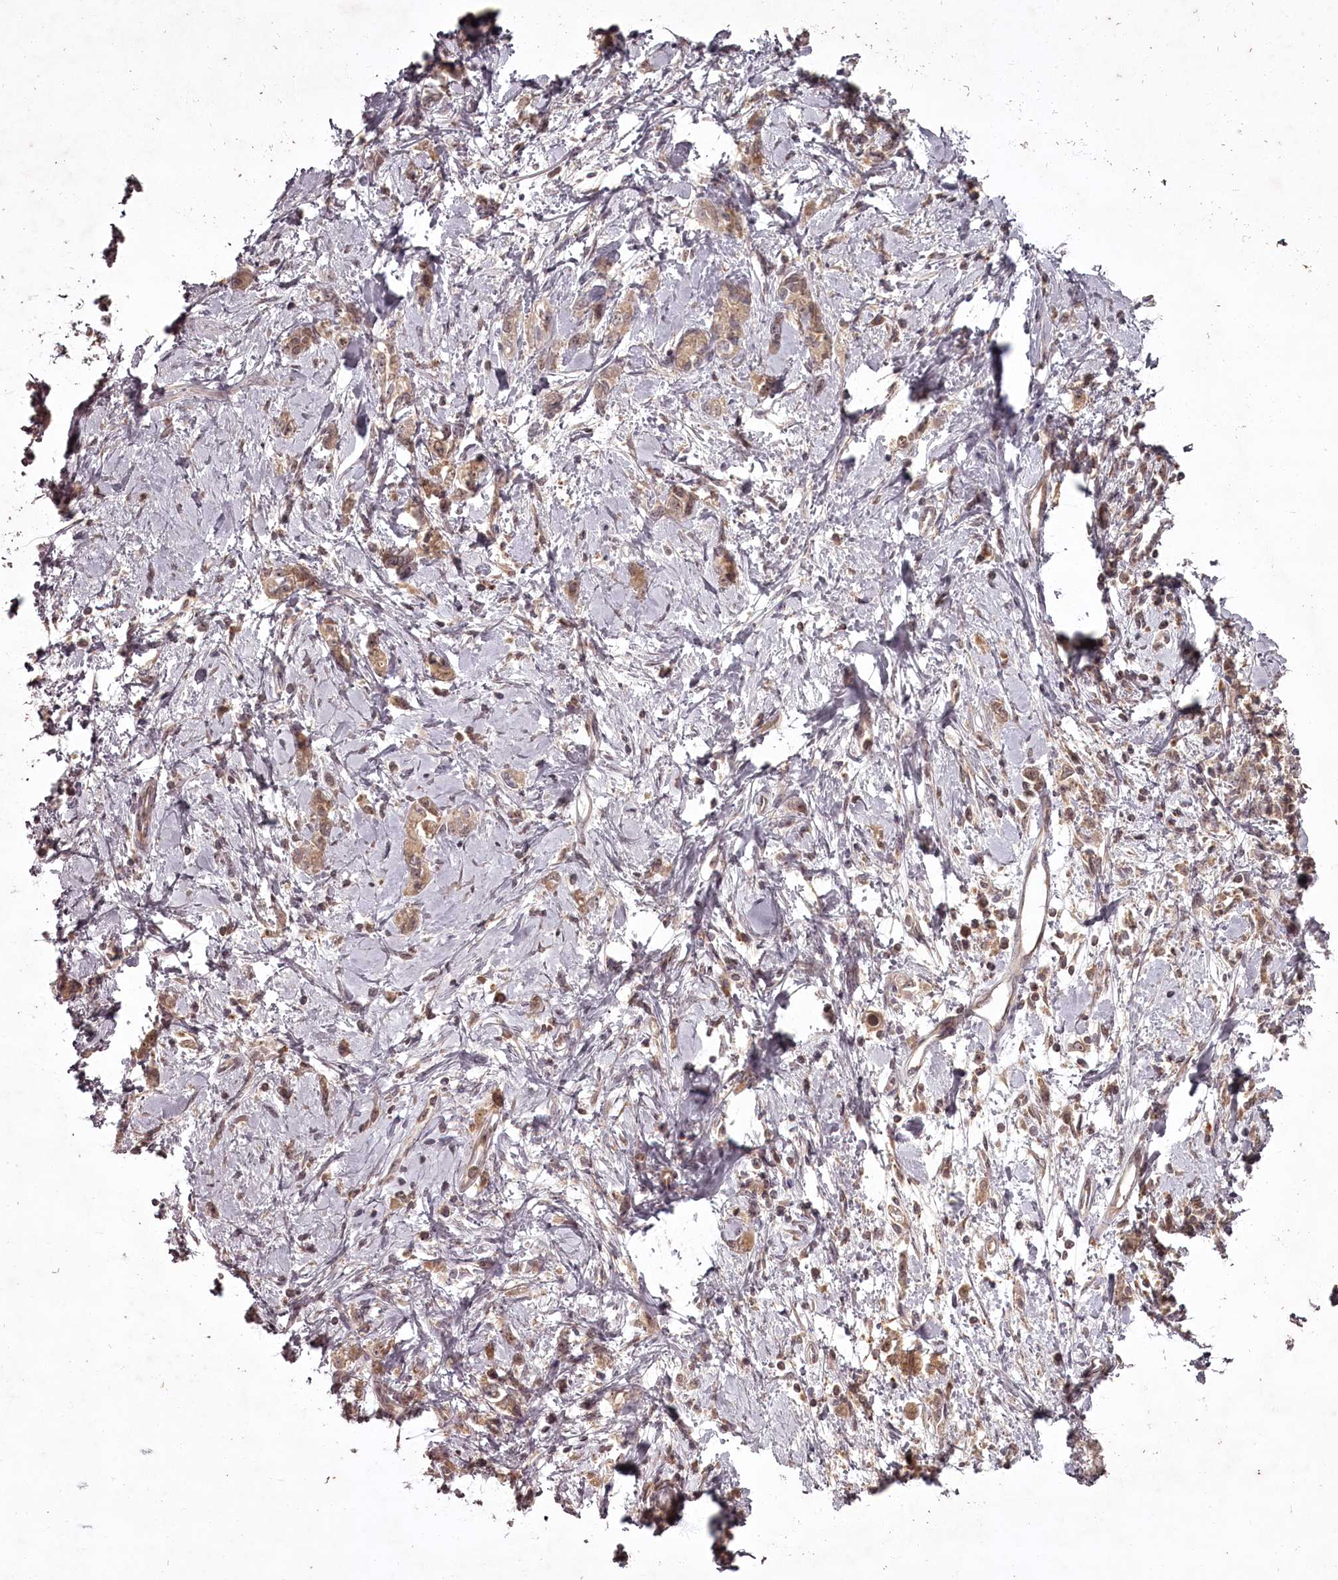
{"staining": {"intensity": "weak", "quantity": "25%-75%", "location": "cytoplasmic/membranous"}, "tissue": "stomach cancer", "cell_type": "Tumor cells", "image_type": "cancer", "snomed": [{"axis": "morphology", "description": "Adenocarcinoma, NOS"}, {"axis": "topography", "description": "Stomach"}], "caption": "A high-resolution photomicrograph shows immunohistochemistry staining of adenocarcinoma (stomach), which demonstrates weak cytoplasmic/membranous staining in about 25%-75% of tumor cells.", "gene": "PCBP2", "patient": {"sex": "female", "age": 76}}